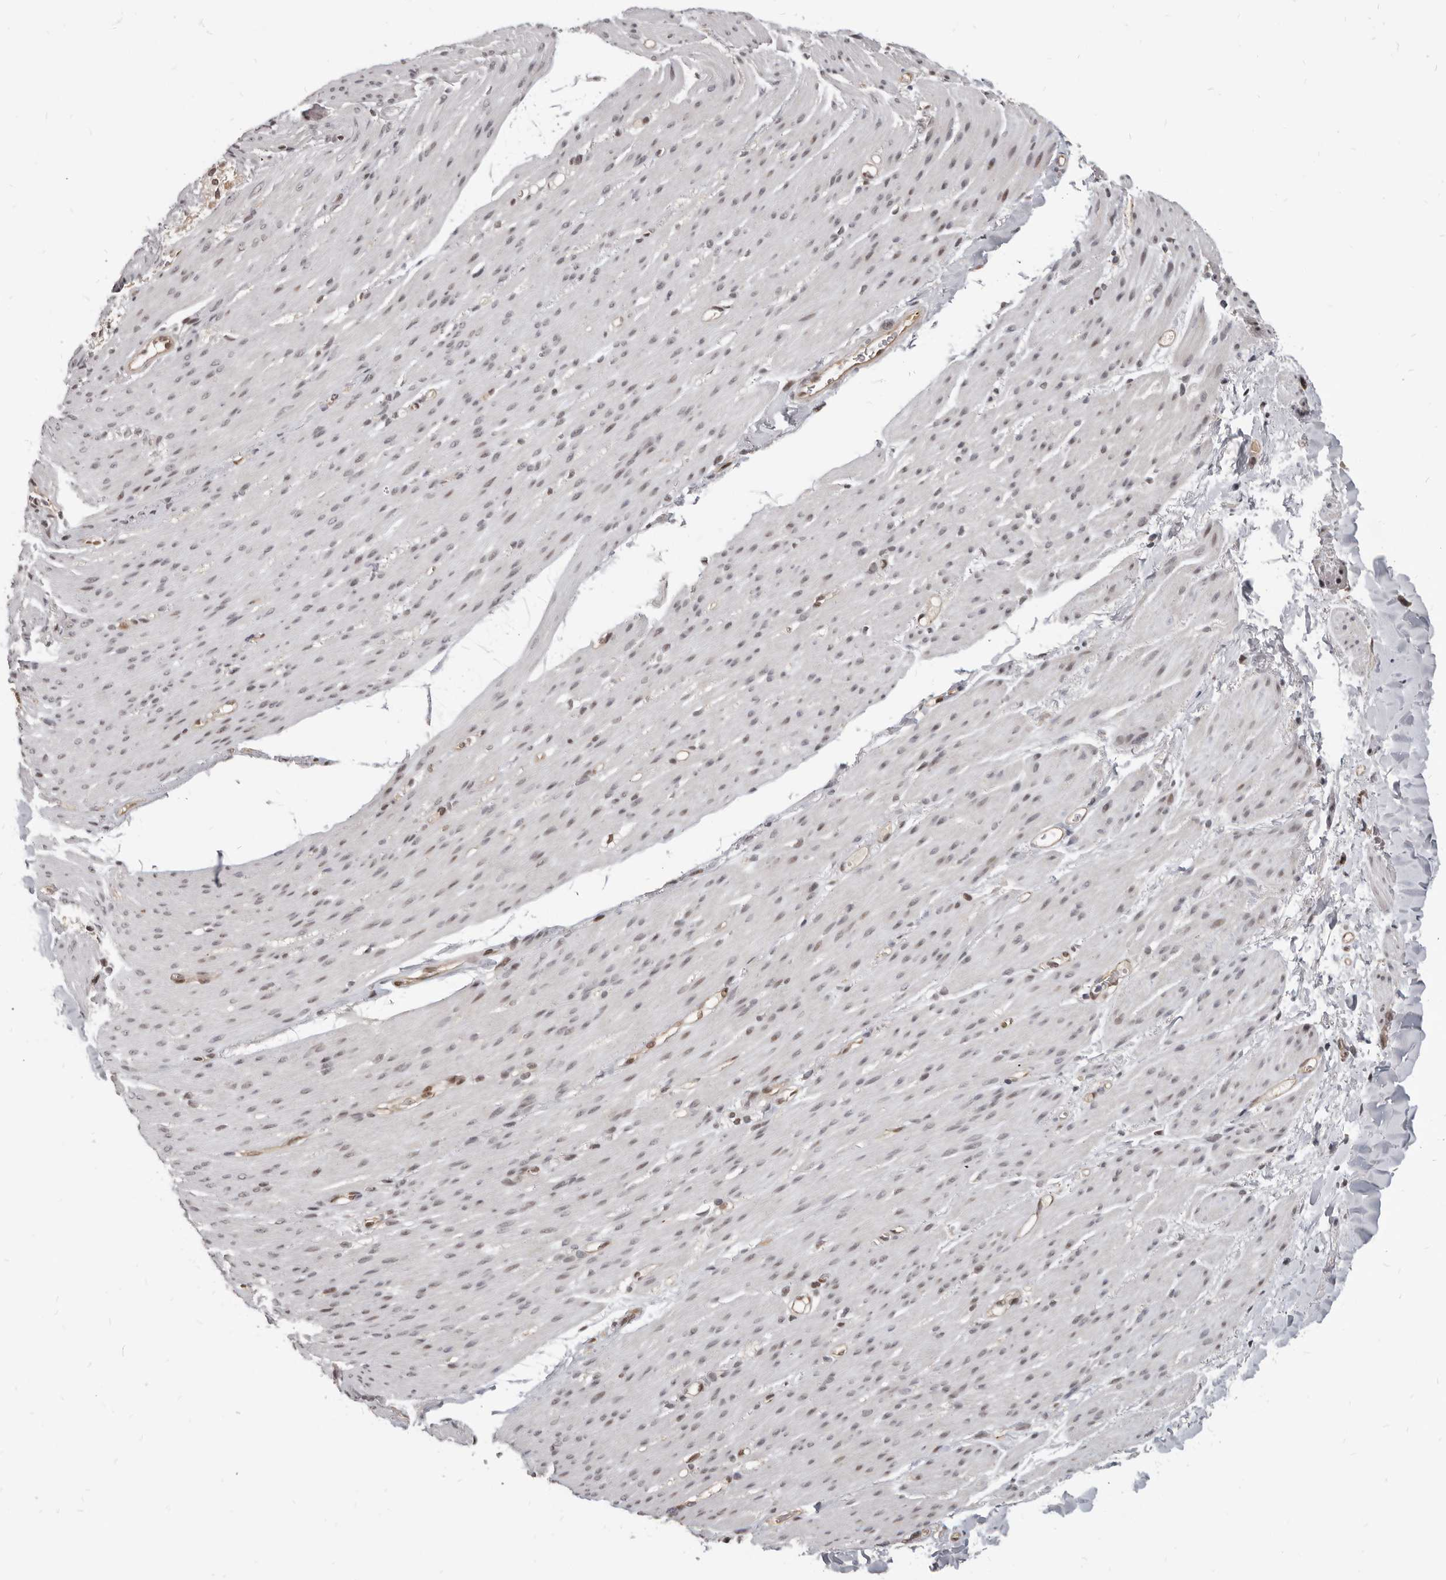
{"staining": {"intensity": "weak", "quantity": ">75%", "location": "nuclear"}, "tissue": "smooth muscle", "cell_type": "Smooth muscle cells", "image_type": "normal", "snomed": [{"axis": "morphology", "description": "Normal tissue, NOS"}, {"axis": "topography", "description": "Colon"}, {"axis": "topography", "description": "Peripheral nerve tissue"}], "caption": "Benign smooth muscle displays weak nuclear expression in about >75% of smooth muscle cells.", "gene": "ATF5", "patient": {"sex": "female", "age": 61}}